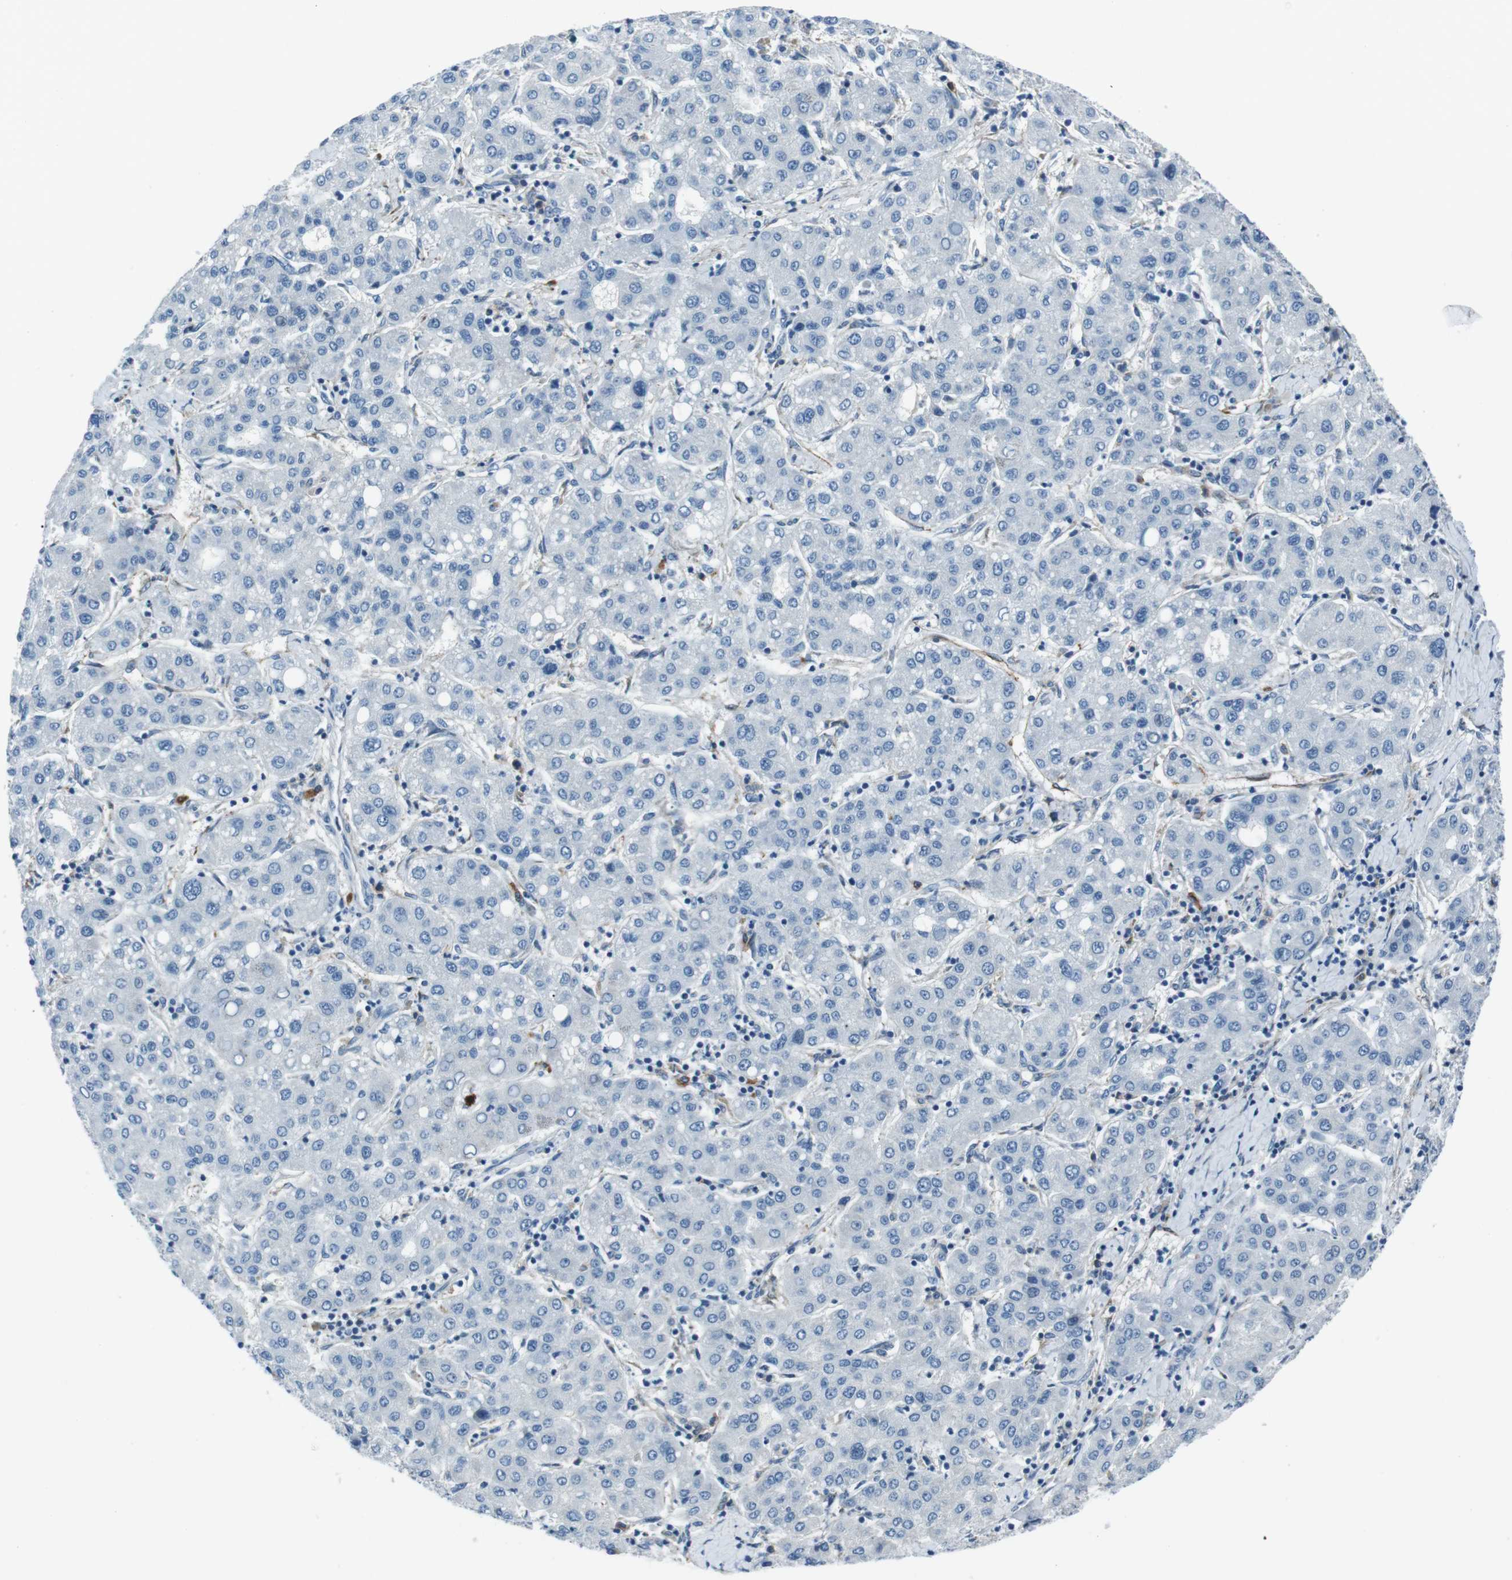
{"staining": {"intensity": "negative", "quantity": "none", "location": "none"}, "tissue": "liver cancer", "cell_type": "Tumor cells", "image_type": "cancer", "snomed": [{"axis": "morphology", "description": "Carcinoma, Hepatocellular, NOS"}, {"axis": "topography", "description": "Liver"}], "caption": "Liver cancer was stained to show a protein in brown. There is no significant positivity in tumor cells.", "gene": "CSF2RA", "patient": {"sex": "male", "age": 65}}